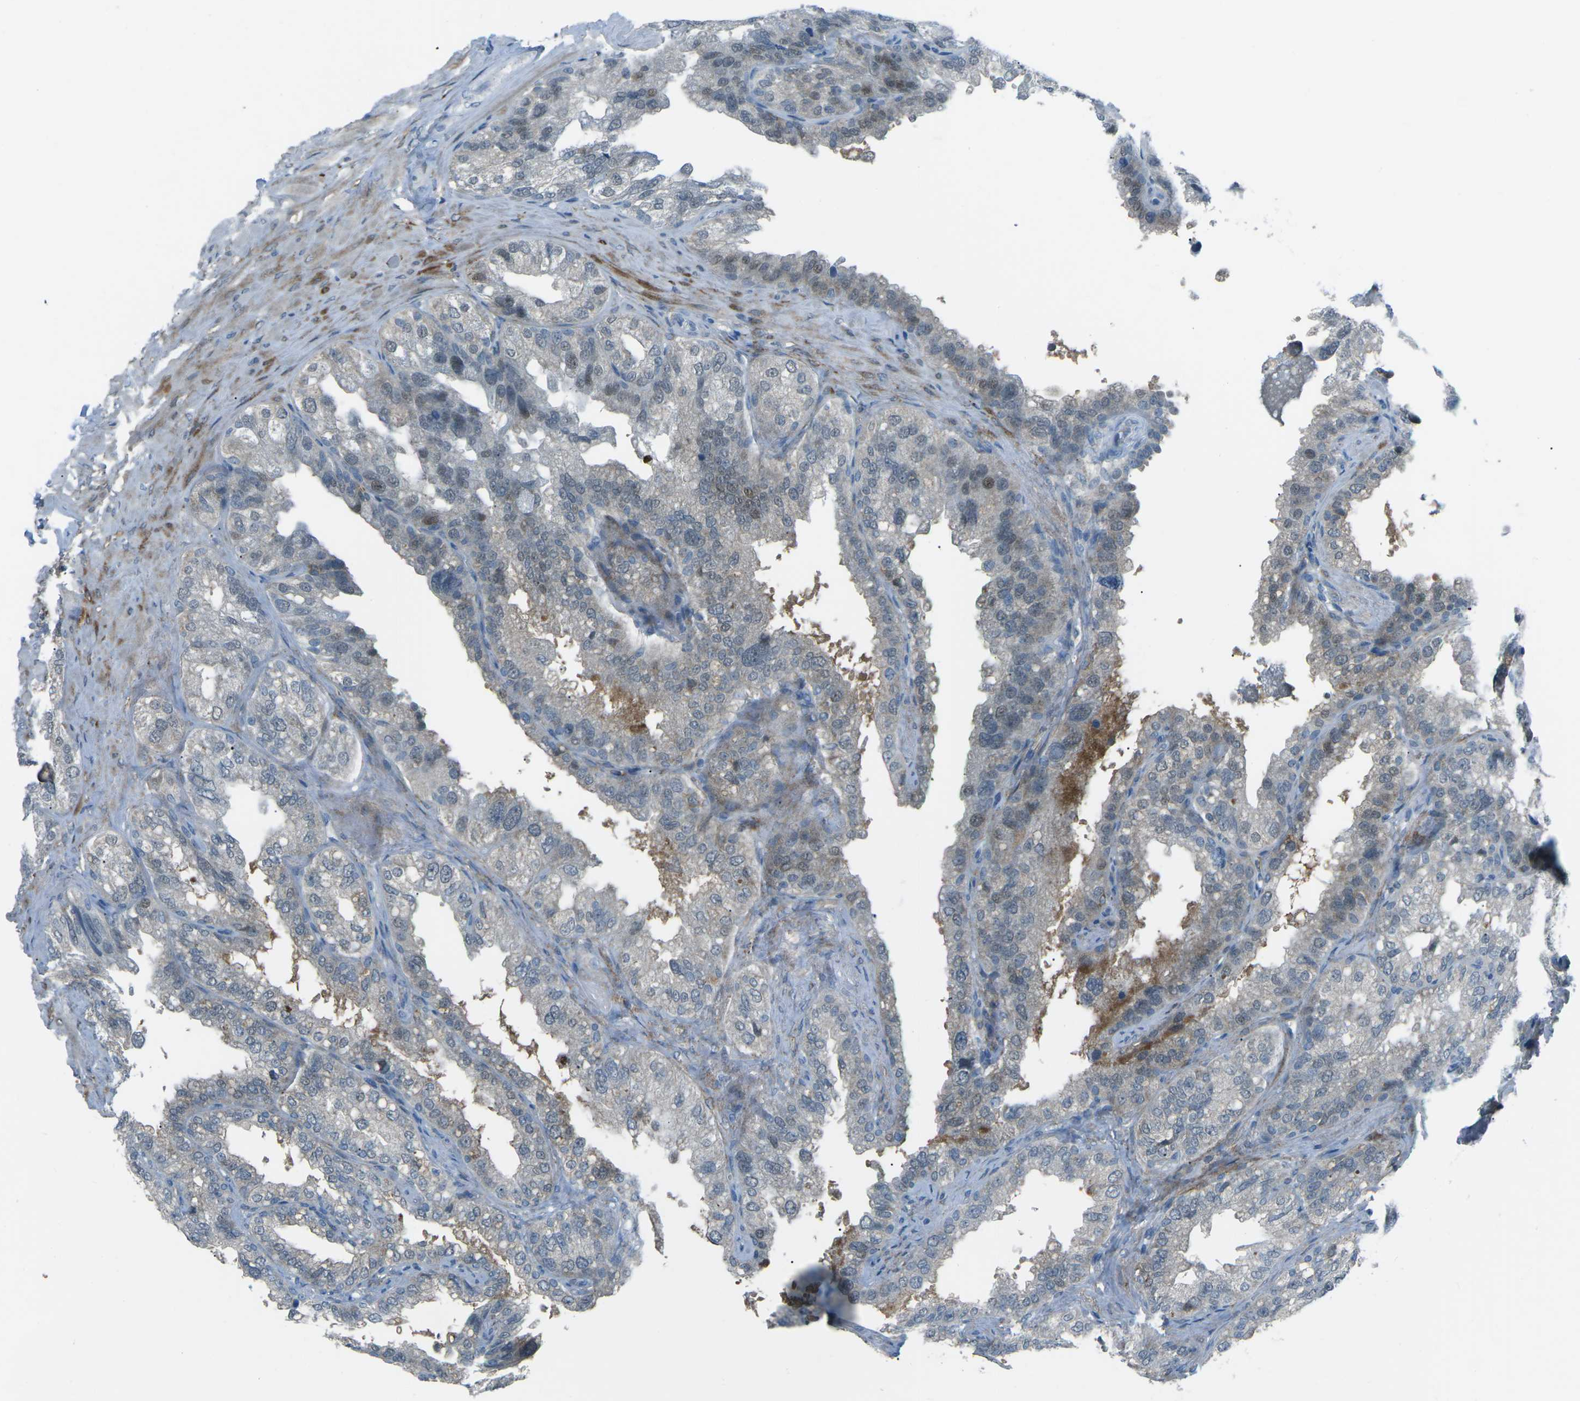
{"staining": {"intensity": "weak", "quantity": "<25%", "location": "nuclear"}, "tissue": "seminal vesicle", "cell_type": "Glandular cells", "image_type": "normal", "snomed": [{"axis": "morphology", "description": "Normal tissue, NOS"}, {"axis": "topography", "description": "Seminal veicle"}], "caption": "The micrograph demonstrates no significant expression in glandular cells of seminal vesicle.", "gene": "PRKCA", "patient": {"sex": "male", "age": 68}}